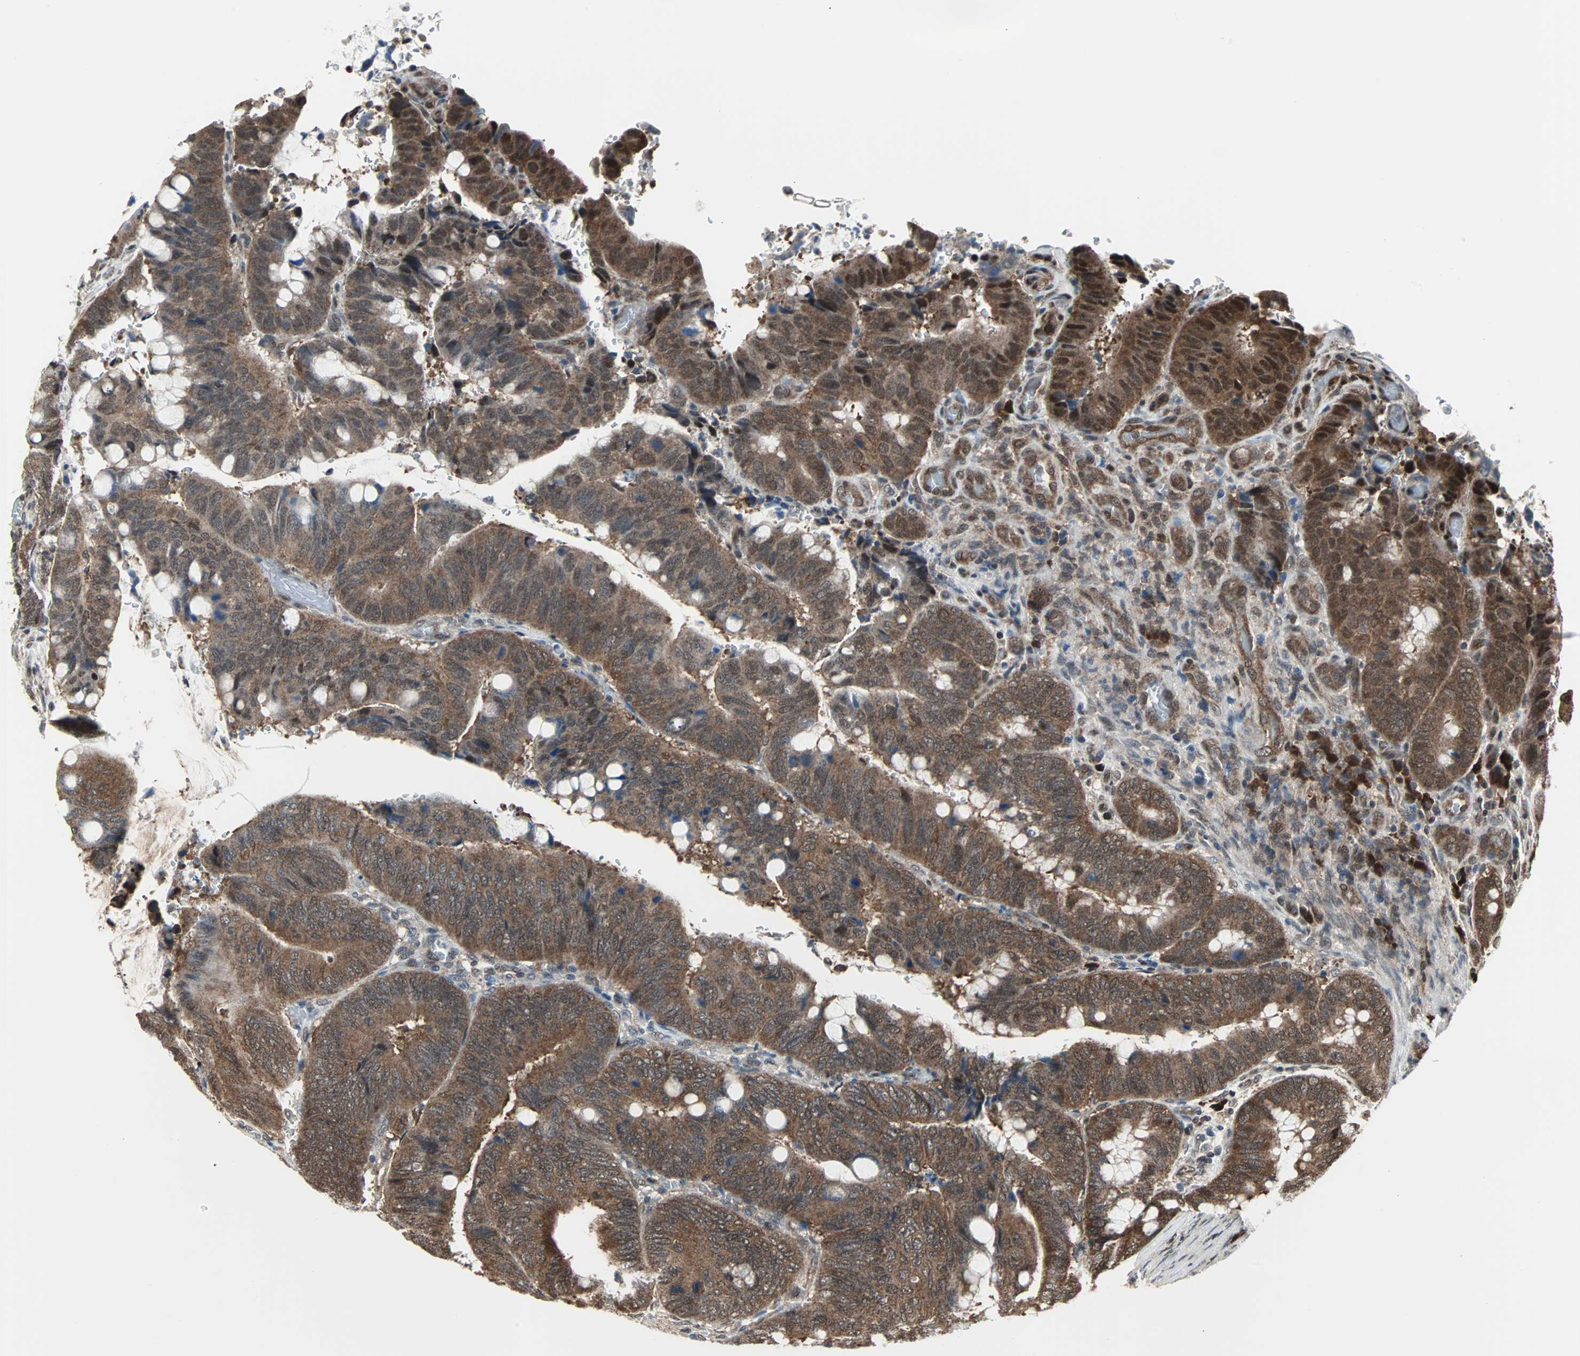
{"staining": {"intensity": "moderate", "quantity": ">75%", "location": "cytoplasmic/membranous"}, "tissue": "colorectal cancer", "cell_type": "Tumor cells", "image_type": "cancer", "snomed": [{"axis": "morphology", "description": "Normal tissue, NOS"}, {"axis": "morphology", "description": "Adenocarcinoma, NOS"}, {"axis": "topography", "description": "Rectum"}, {"axis": "topography", "description": "Peripheral nerve tissue"}], "caption": "A histopathology image showing moderate cytoplasmic/membranous staining in approximately >75% of tumor cells in adenocarcinoma (colorectal), as visualized by brown immunohistochemical staining.", "gene": "VCP", "patient": {"sex": "male", "age": 92}}